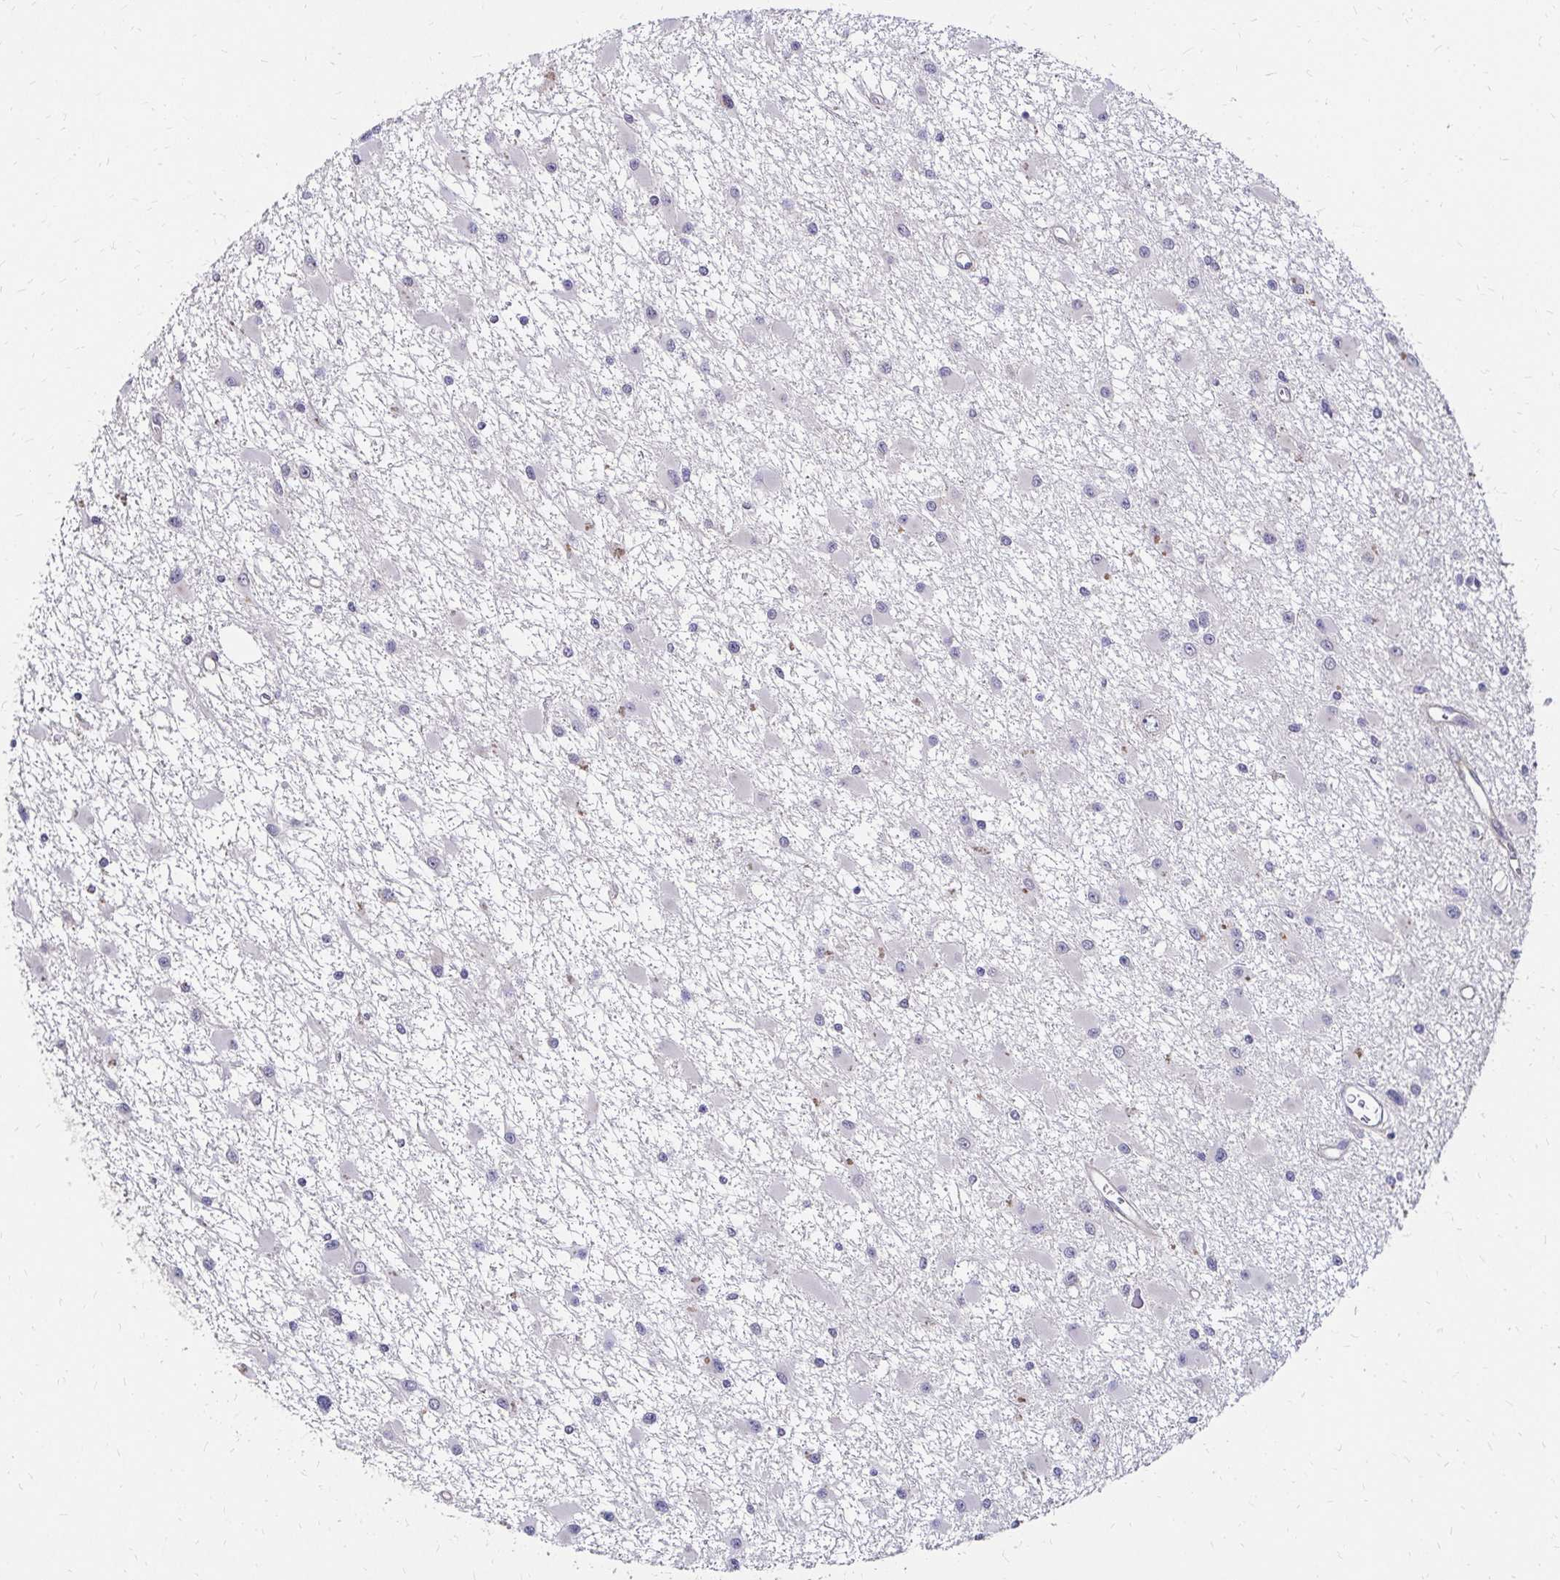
{"staining": {"intensity": "negative", "quantity": "none", "location": "none"}, "tissue": "glioma", "cell_type": "Tumor cells", "image_type": "cancer", "snomed": [{"axis": "morphology", "description": "Glioma, malignant, High grade"}, {"axis": "topography", "description": "Brain"}], "caption": "IHC photomicrograph of human glioma stained for a protein (brown), which displays no staining in tumor cells.", "gene": "PRIMA1", "patient": {"sex": "male", "age": 54}}